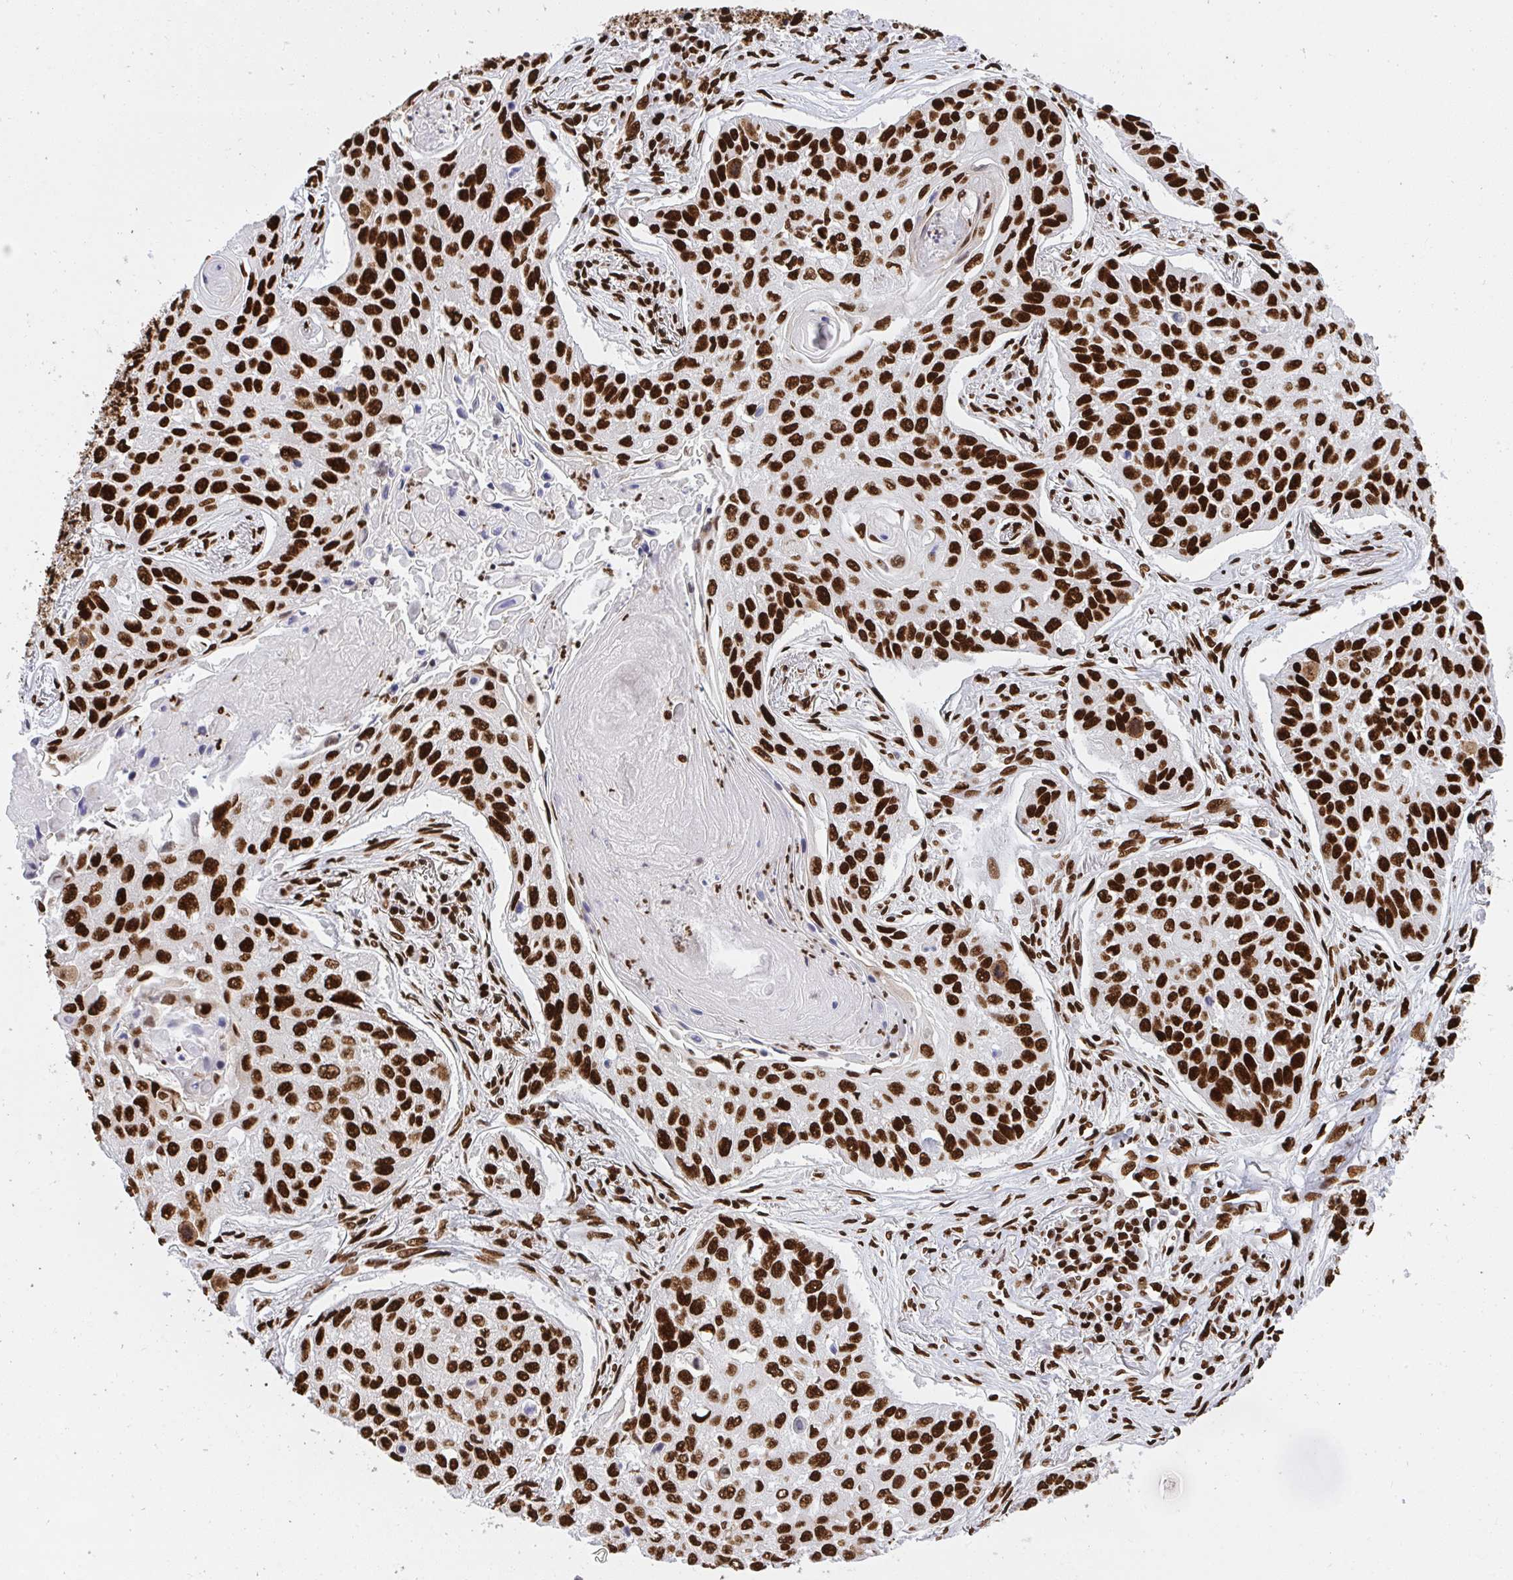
{"staining": {"intensity": "strong", "quantity": ">75%", "location": "nuclear"}, "tissue": "lung cancer", "cell_type": "Tumor cells", "image_type": "cancer", "snomed": [{"axis": "morphology", "description": "Squamous cell carcinoma, NOS"}, {"axis": "topography", "description": "Lung"}], "caption": "A micrograph of lung cancer stained for a protein displays strong nuclear brown staining in tumor cells. (Brightfield microscopy of DAB IHC at high magnification).", "gene": "HNRNPL", "patient": {"sex": "male", "age": 75}}